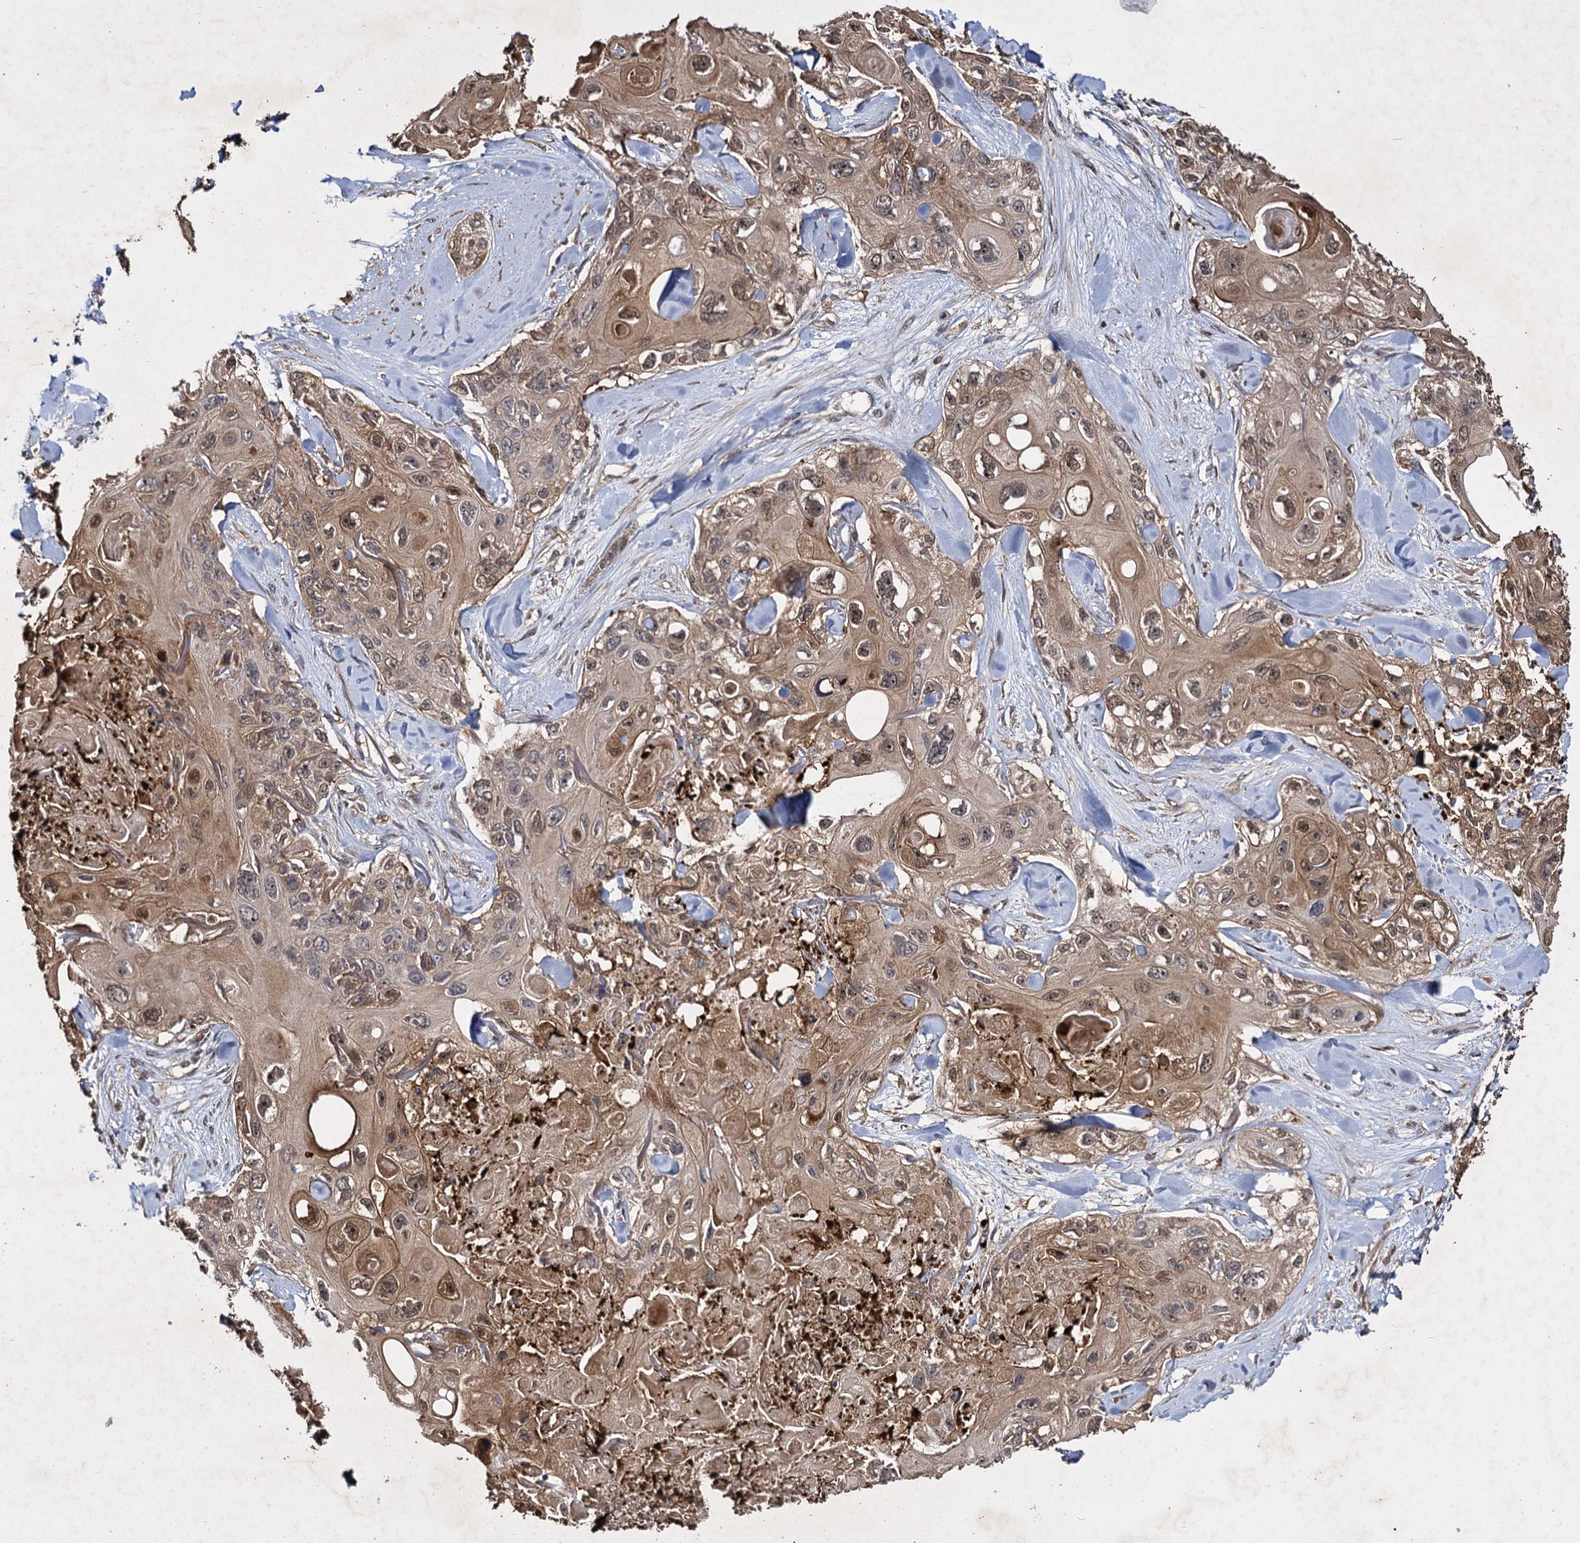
{"staining": {"intensity": "moderate", "quantity": ">75%", "location": "cytoplasmic/membranous,nuclear"}, "tissue": "skin cancer", "cell_type": "Tumor cells", "image_type": "cancer", "snomed": [{"axis": "morphology", "description": "Normal tissue, NOS"}, {"axis": "morphology", "description": "Squamous cell carcinoma, NOS"}, {"axis": "topography", "description": "Skin"}], "caption": "A brown stain shows moderate cytoplasmic/membranous and nuclear staining of a protein in skin squamous cell carcinoma tumor cells.", "gene": "SLC46A3", "patient": {"sex": "male", "age": 72}}